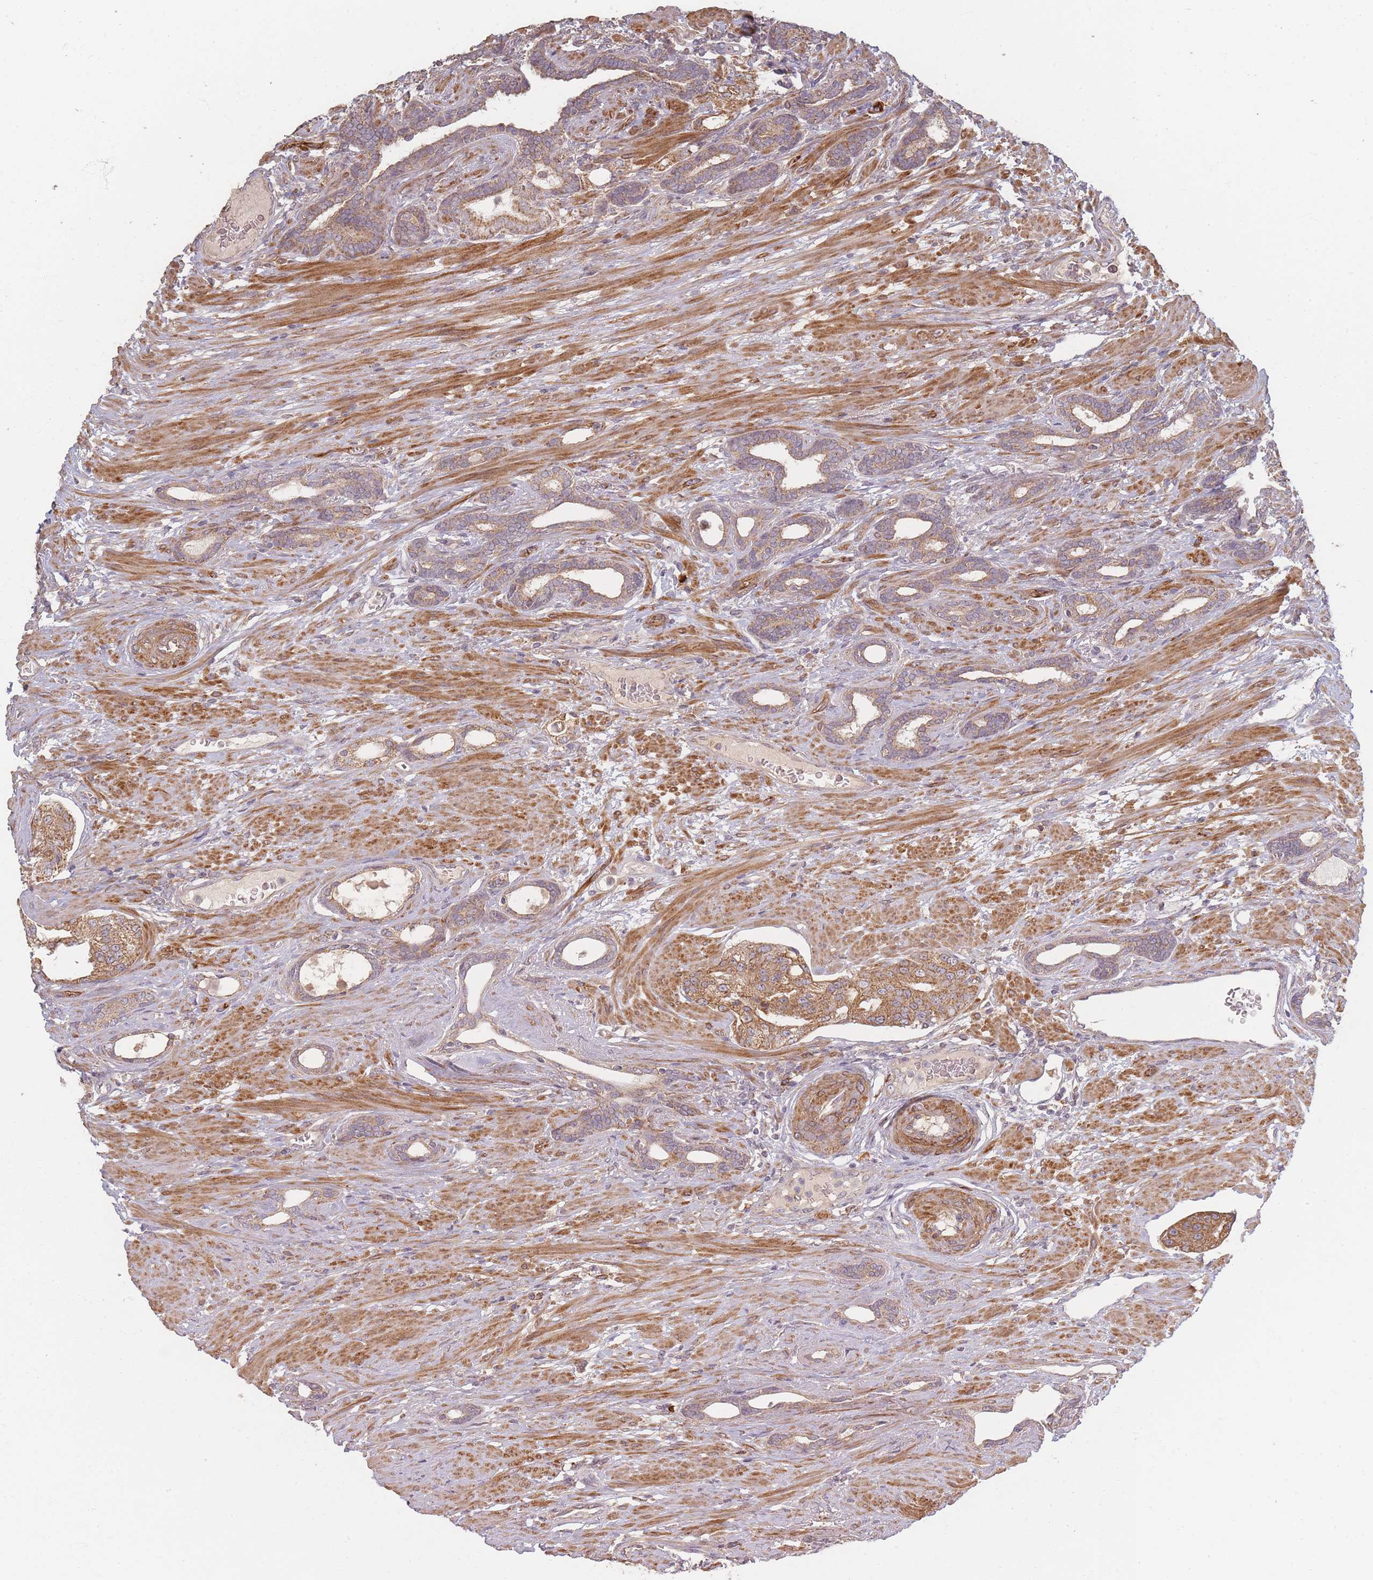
{"staining": {"intensity": "moderate", "quantity": "25%-75%", "location": "cytoplasmic/membranous"}, "tissue": "prostate cancer", "cell_type": "Tumor cells", "image_type": "cancer", "snomed": [{"axis": "morphology", "description": "Adenocarcinoma, High grade"}, {"axis": "topography", "description": "Prostate"}], "caption": "Human prostate cancer stained with a brown dye displays moderate cytoplasmic/membranous positive positivity in about 25%-75% of tumor cells.", "gene": "MRPS6", "patient": {"sex": "male", "age": 69}}